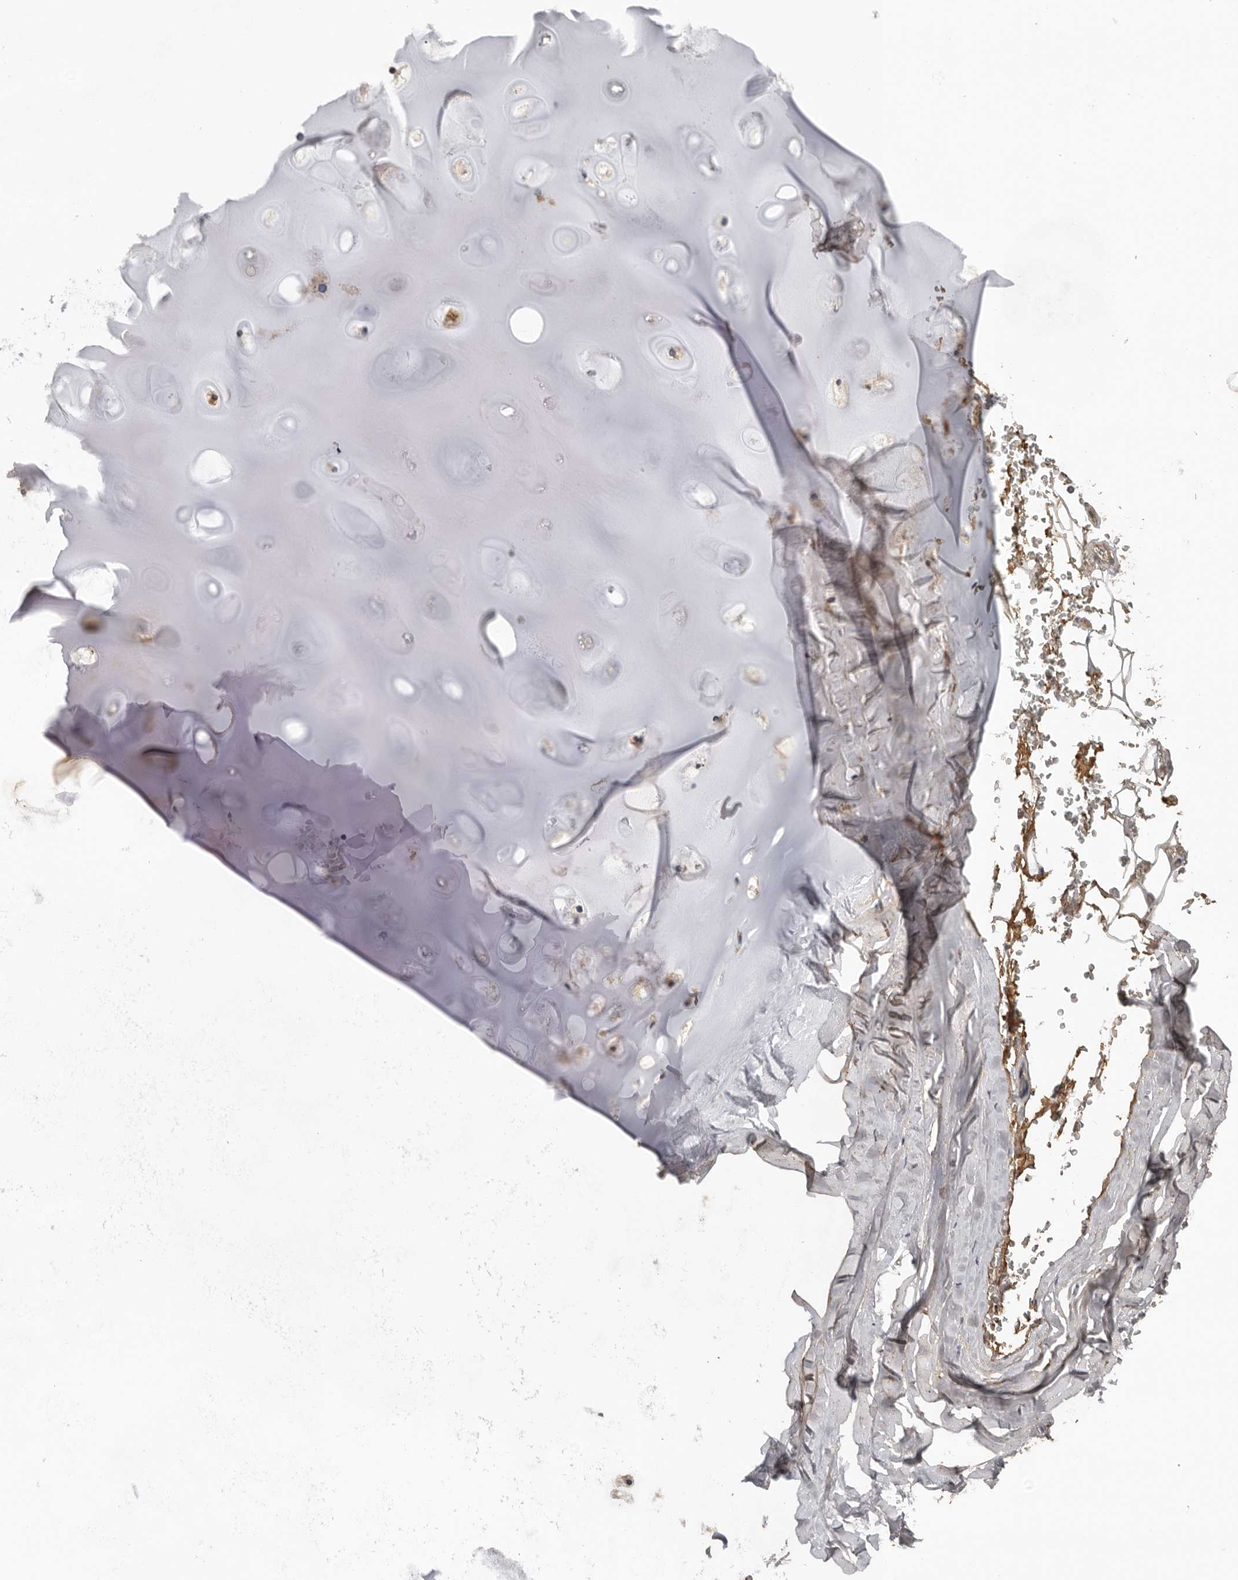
{"staining": {"intensity": "moderate", "quantity": ">75%", "location": "cytoplasmic/membranous"}, "tissue": "adipose tissue", "cell_type": "Adipocytes", "image_type": "normal", "snomed": [{"axis": "morphology", "description": "Normal tissue, NOS"}, {"axis": "topography", "description": "Cartilage tissue"}], "caption": "Approximately >75% of adipocytes in unremarkable adipose tissue exhibit moderate cytoplasmic/membranous protein staining as visualized by brown immunohistochemical staining.", "gene": "DNAJB4", "patient": {"sex": "female", "age": 63}}